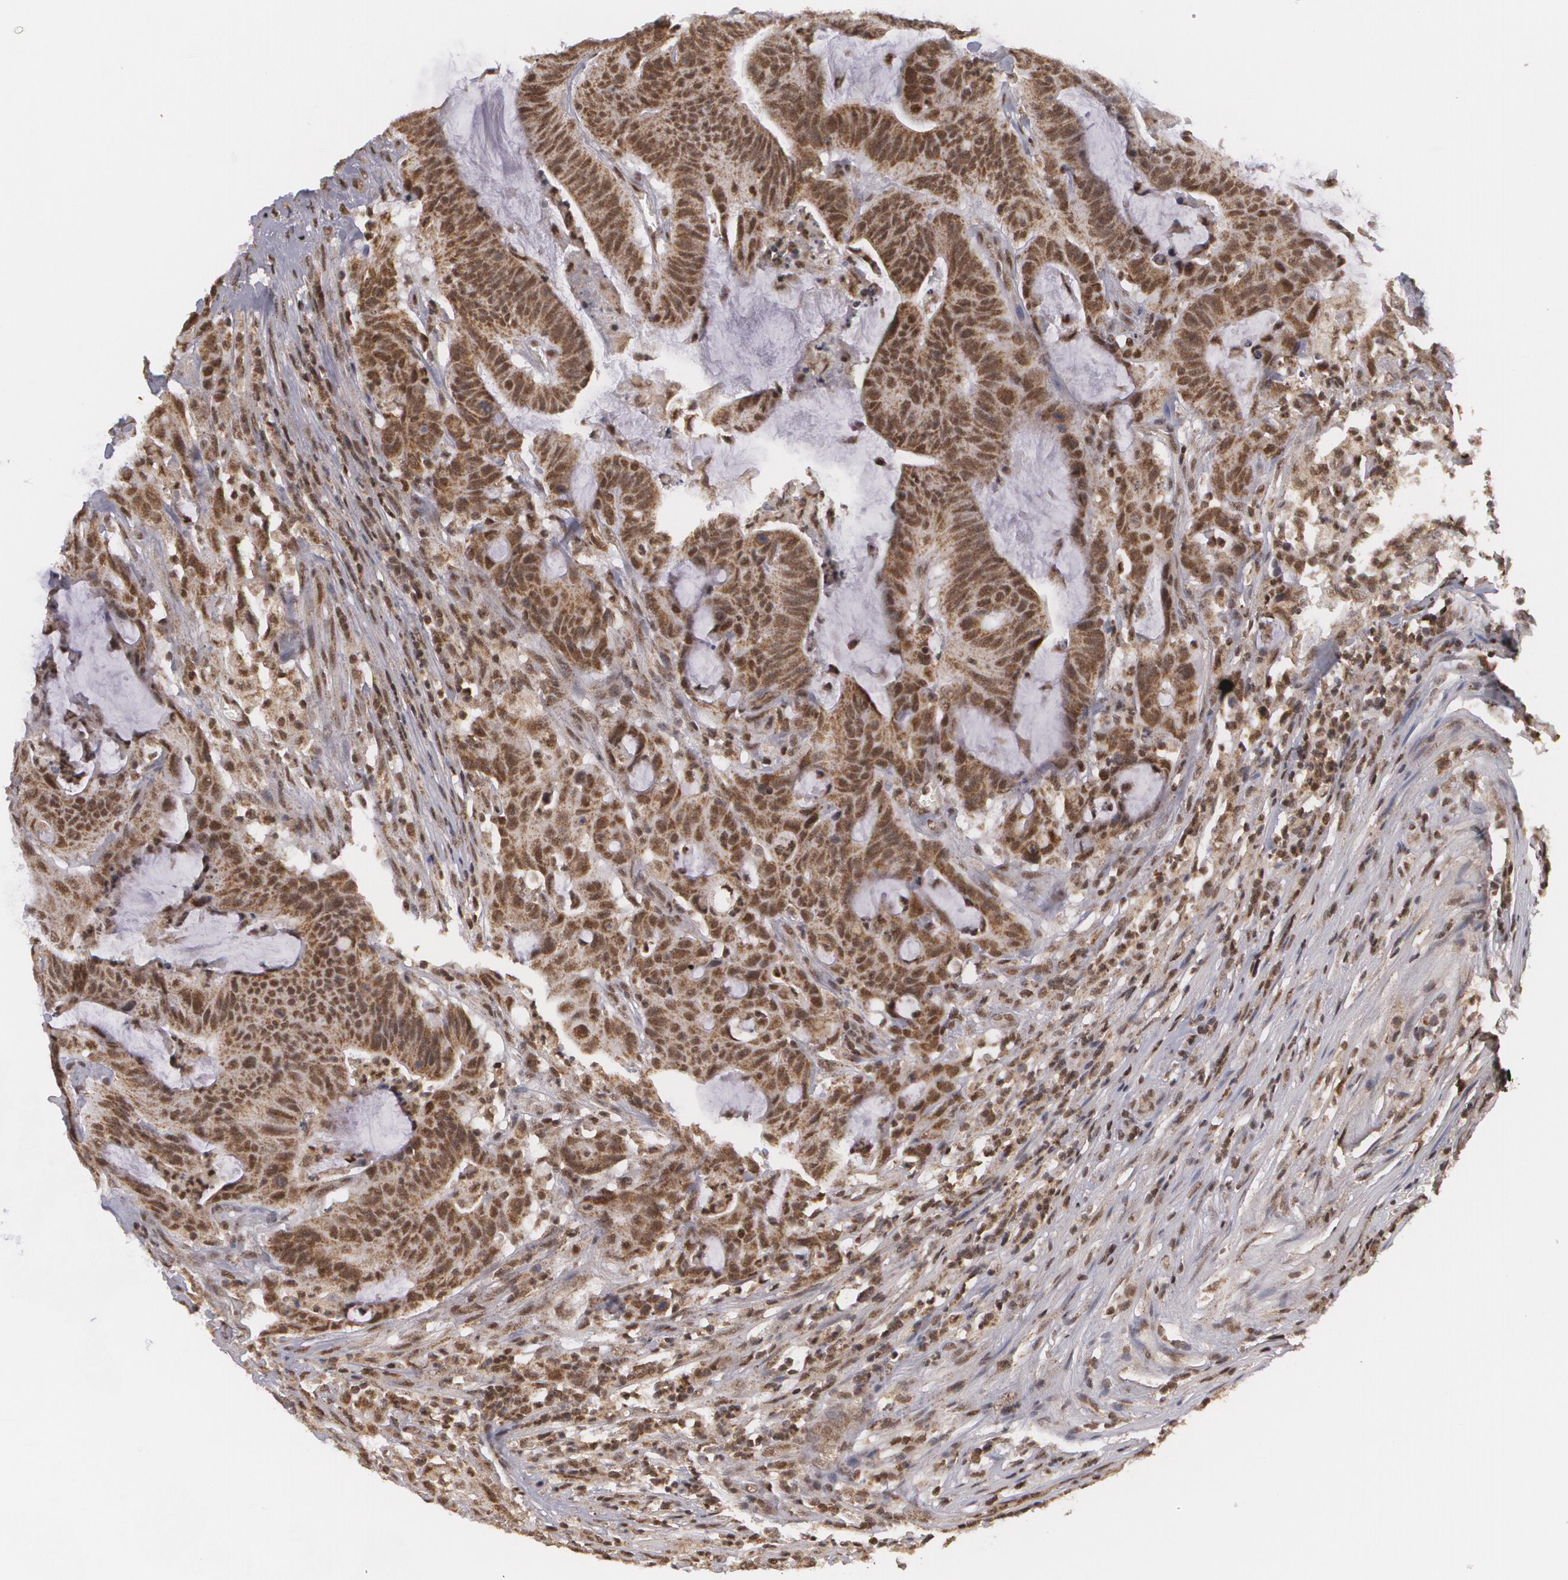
{"staining": {"intensity": "moderate", "quantity": ">75%", "location": "nuclear"}, "tissue": "colorectal cancer", "cell_type": "Tumor cells", "image_type": "cancer", "snomed": [{"axis": "morphology", "description": "Adenocarcinoma, NOS"}, {"axis": "topography", "description": "Colon"}], "caption": "Human colorectal cancer stained with a protein marker reveals moderate staining in tumor cells.", "gene": "MXD1", "patient": {"sex": "male", "age": 54}}